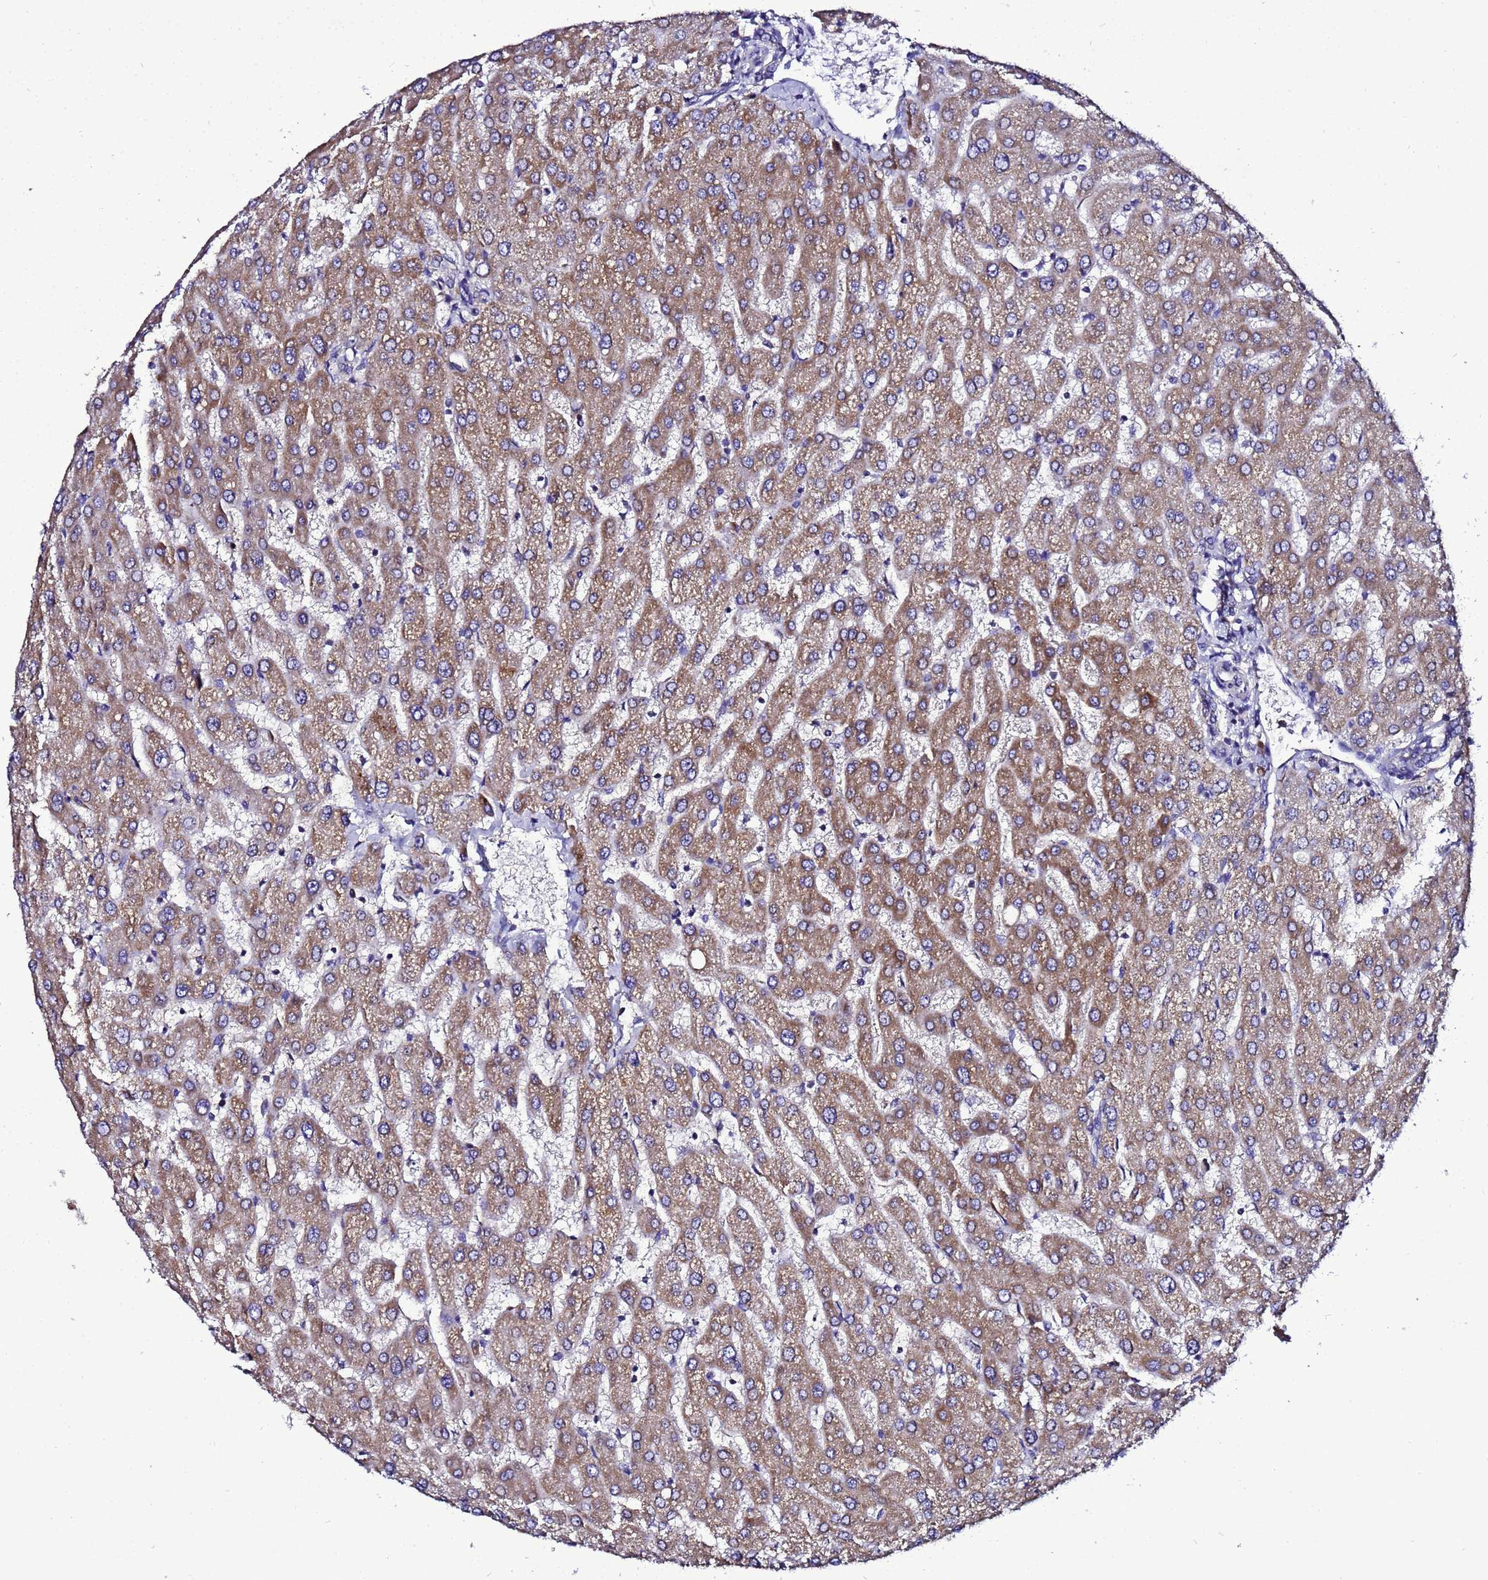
{"staining": {"intensity": "negative", "quantity": "none", "location": "none"}, "tissue": "liver", "cell_type": "Cholangiocytes", "image_type": "normal", "snomed": [{"axis": "morphology", "description": "Normal tissue, NOS"}, {"axis": "topography", "description": "Liver"}], "caption": "A histopathology image of human liver is negative for staining in cholangiocytes. (Stains: DAB (3,3'-diaminobenzidine) IHC with hematoxylin counter stain, Microscopy: brightfield microscopy at high magnification).", "gene": "HIGD2A", "patient": {"sex": "male", "age": 55}}